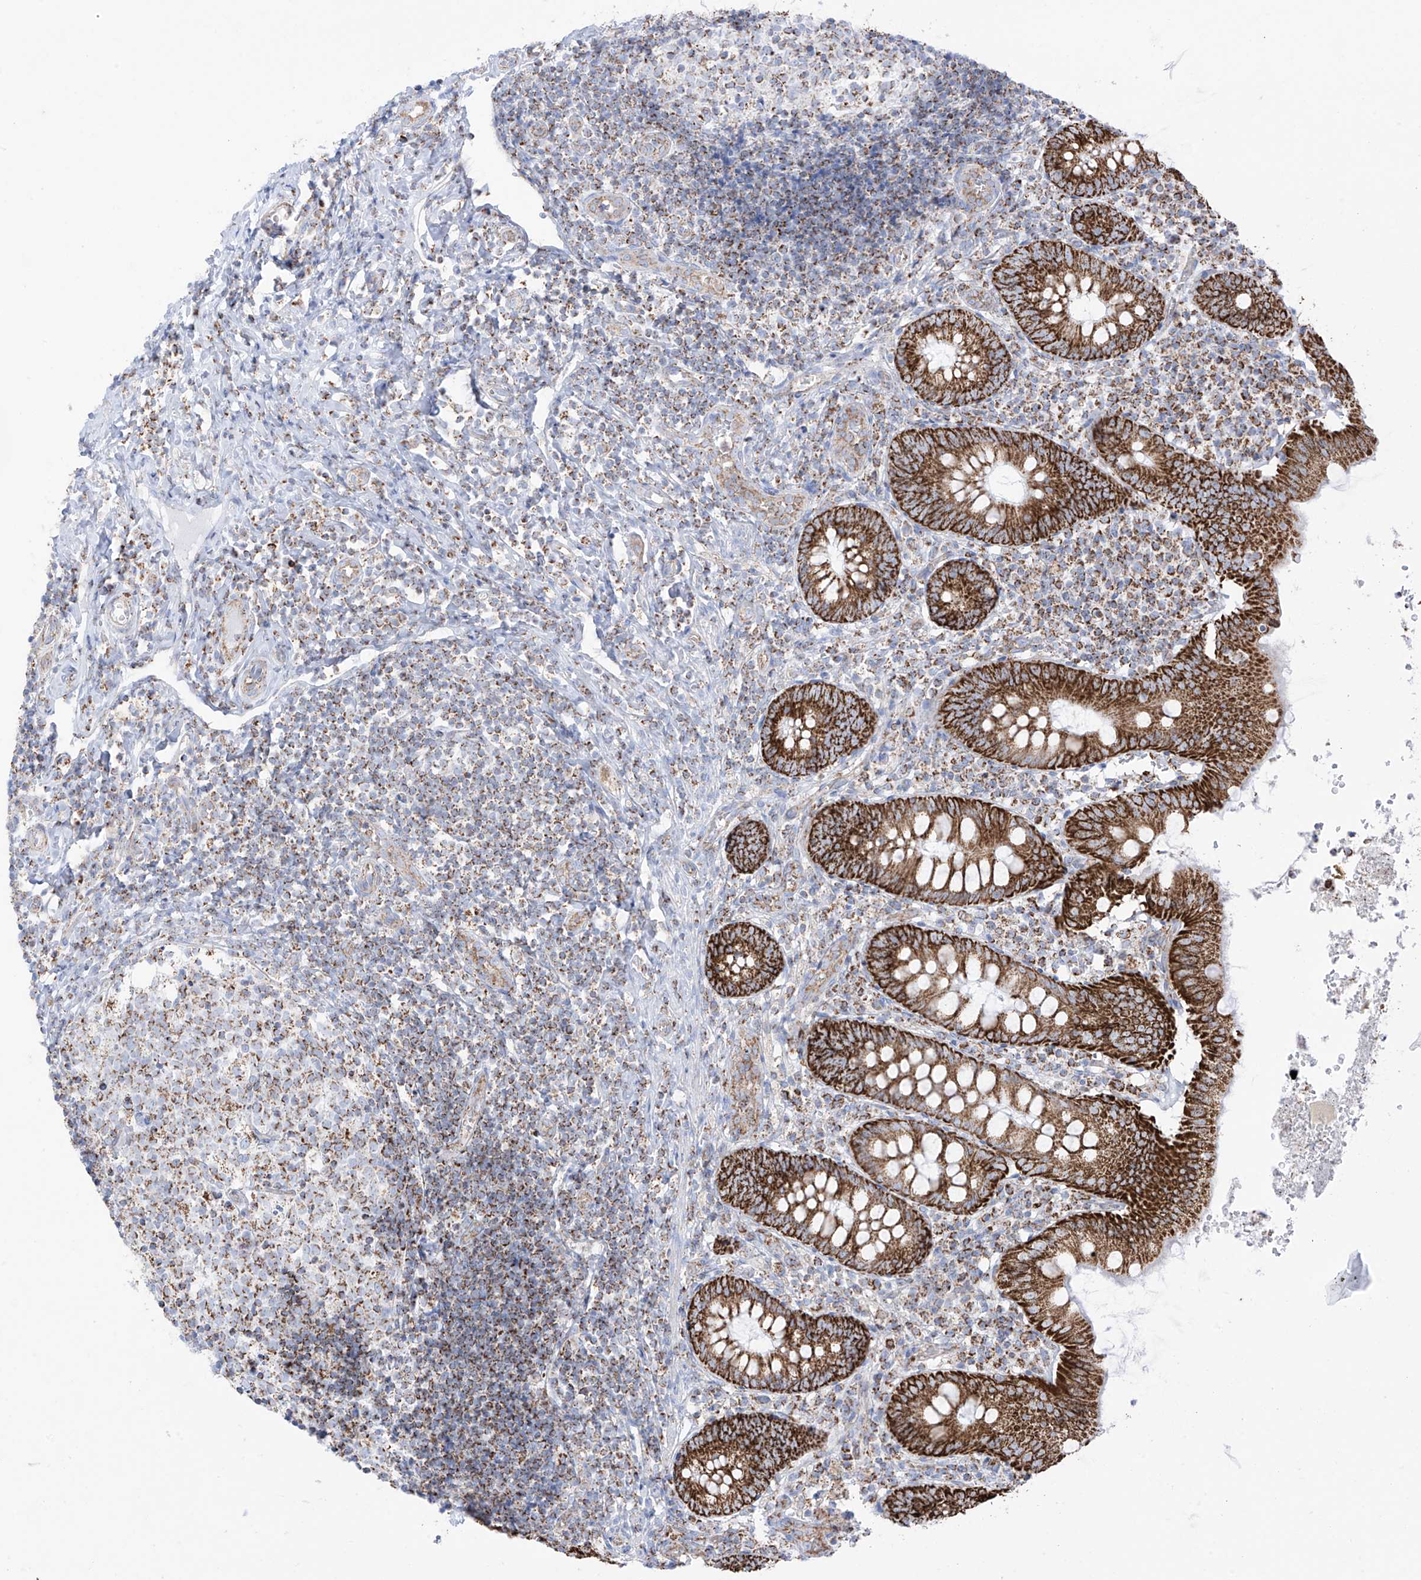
{"staining": {"intensity": "strong", "quantity": ">75%", "location": "cytoplasmic/membranous"}, "tissue": "appendix", "cell_type": "Glandular cells", "image_type": "normal", "snomed": [{"axis": "morphology", "description": "Normal tissue, NOS"}, {"axis": "topography", "description": "Appendix"}], "caption": "Glandular cells demonstrate strong cytoplasmic/membranous positivity in about >75% of cells in normal appendix. (DAB (3,3'-diaminobenzidine) = brown stain, brightfield microscopy at high magnification).", "gene": "XKR3", "patient": {"sex": "male", "age": 8}}